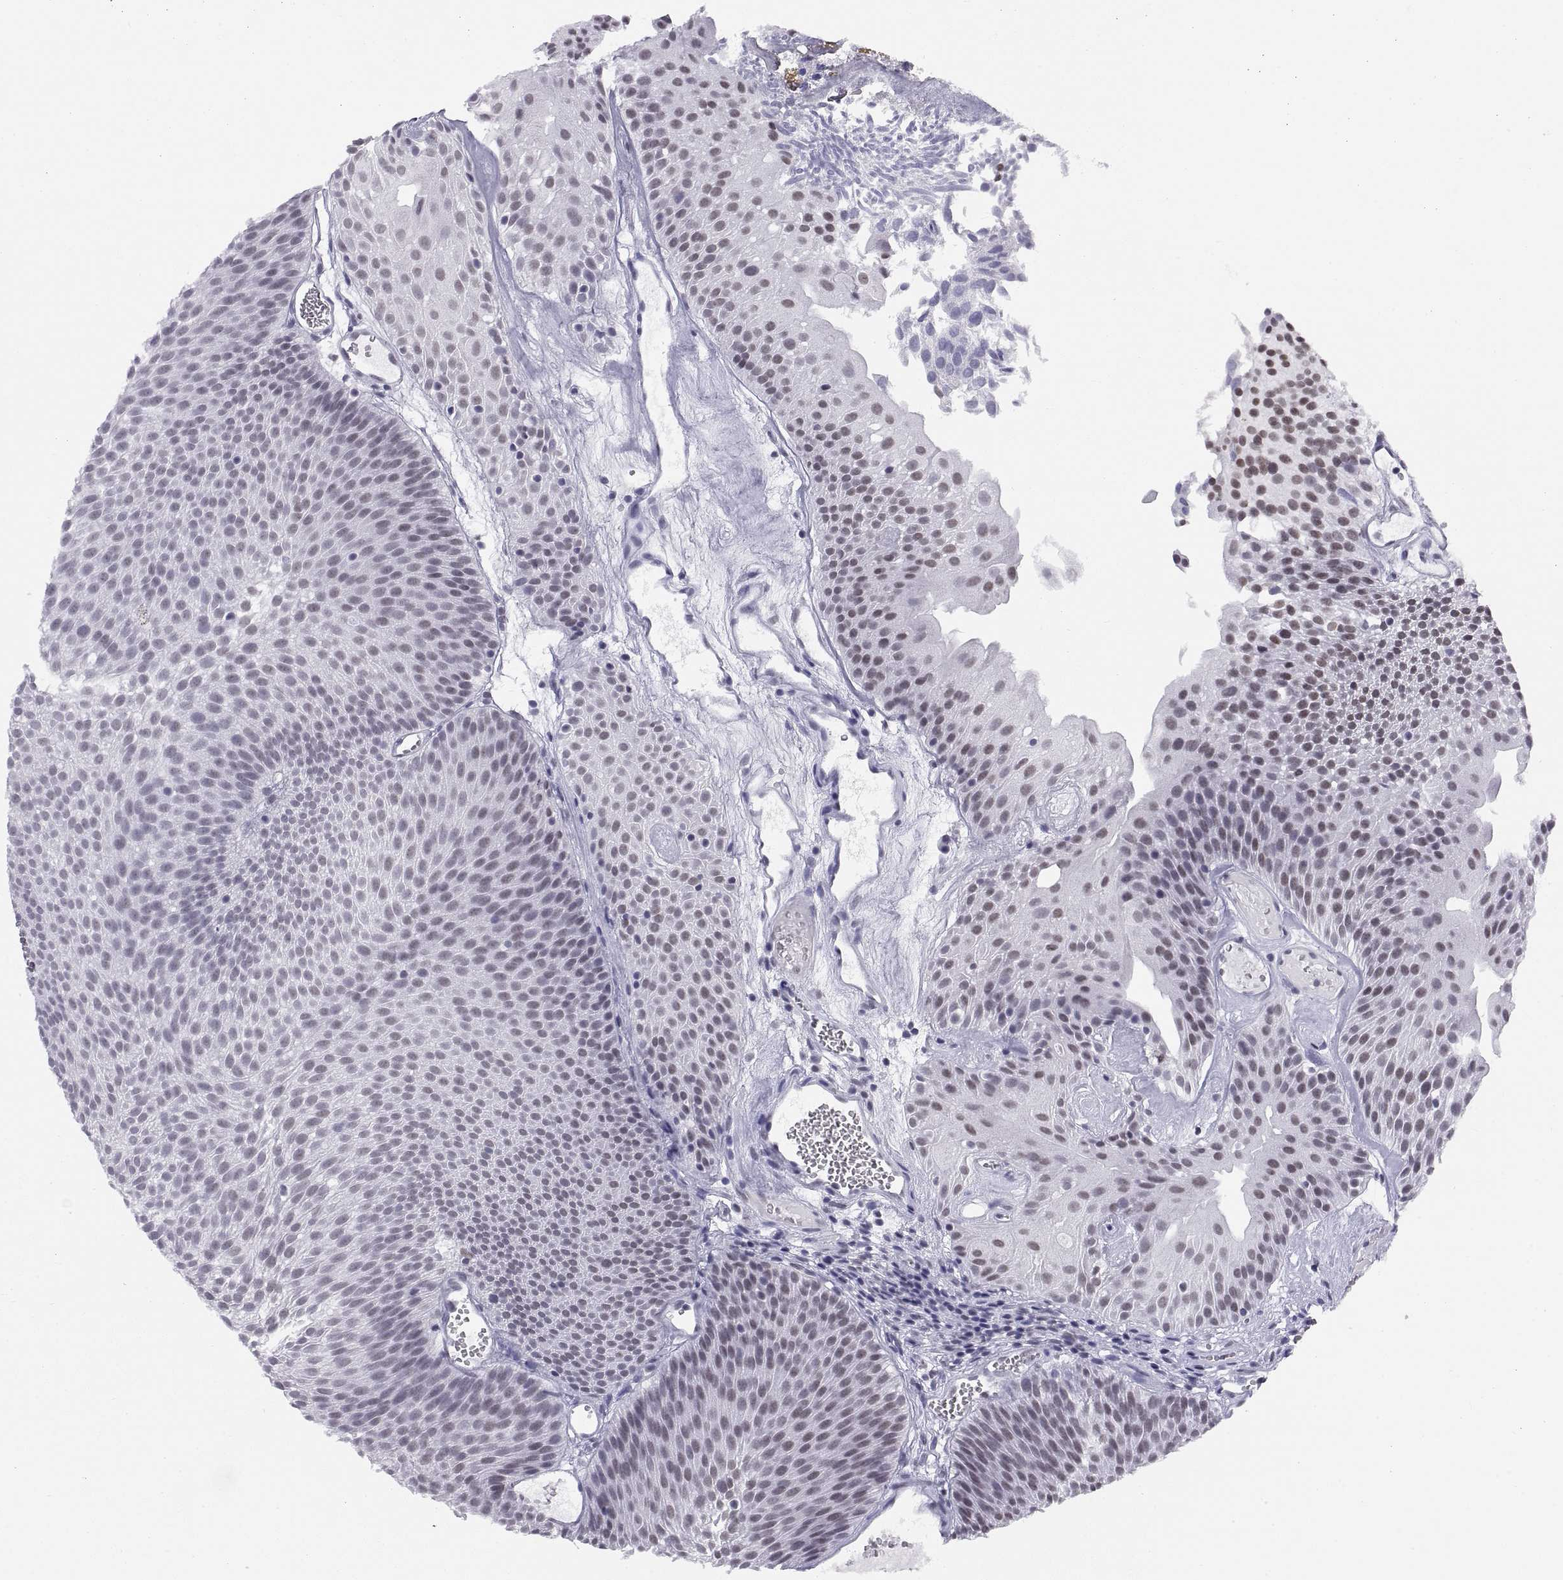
{"staining": {"intensity": "weak", "quantity": "25%-75%", "location": "nuclear"}, "tissue": "urothelial cancer", "cell_type": "Tumor cells", "image_type": "cancer", "snomed": [{"axis": "morphology", "description": "Urothelial carcinoma, Low grade"}, {"axis": "topography", "description": "Urinary bladder"}], "caption": "Immunohistochemistry photomicrograph of urothelial carcinoma (low-grade) stained for a protein (brown), which displays low levels of weak nuclear positivity in about 25%-75% of tumor cells.", "gene": "NEUROD6", "patient": {"sex": "male", "age": 52}}